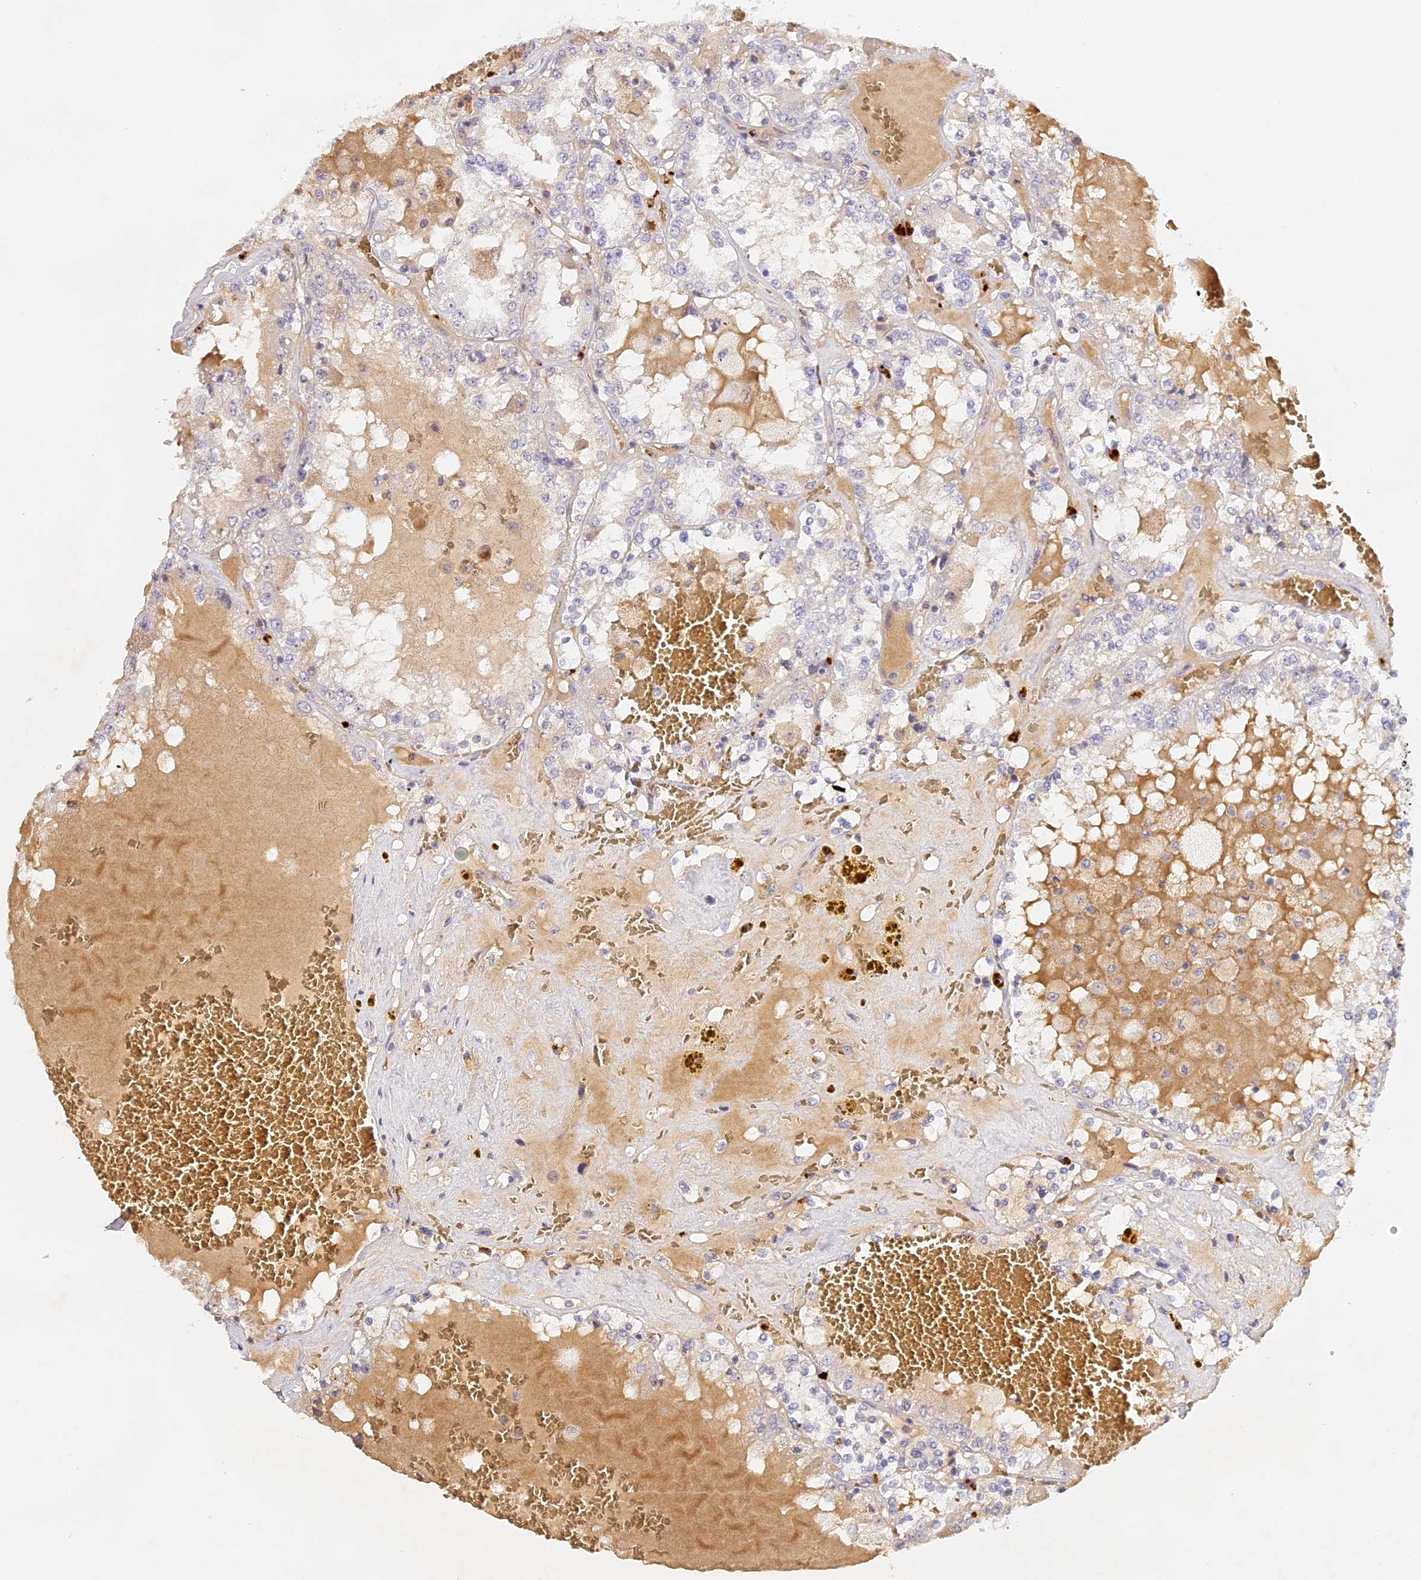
{"staining": {"intensity": "weak", "quantity": "<25%", "location": "cytoplasmic/membranous"}, "tissue": "renal cancer", "cell_type": "Tumor cells", "image_type": "cancer", "snomed": [{"axis": "morphology", "description": "Adenocarcinoma, NOS"}, {"axis": "topography", "description": "Kidney"}], "caption": "Immunohistochemistry (IHC) of human renal cancer (adenocarcinoma) shows no positivity in tumor cells.", "gene": "ELL3", "patient": {"sex": "female", "age": 56}}